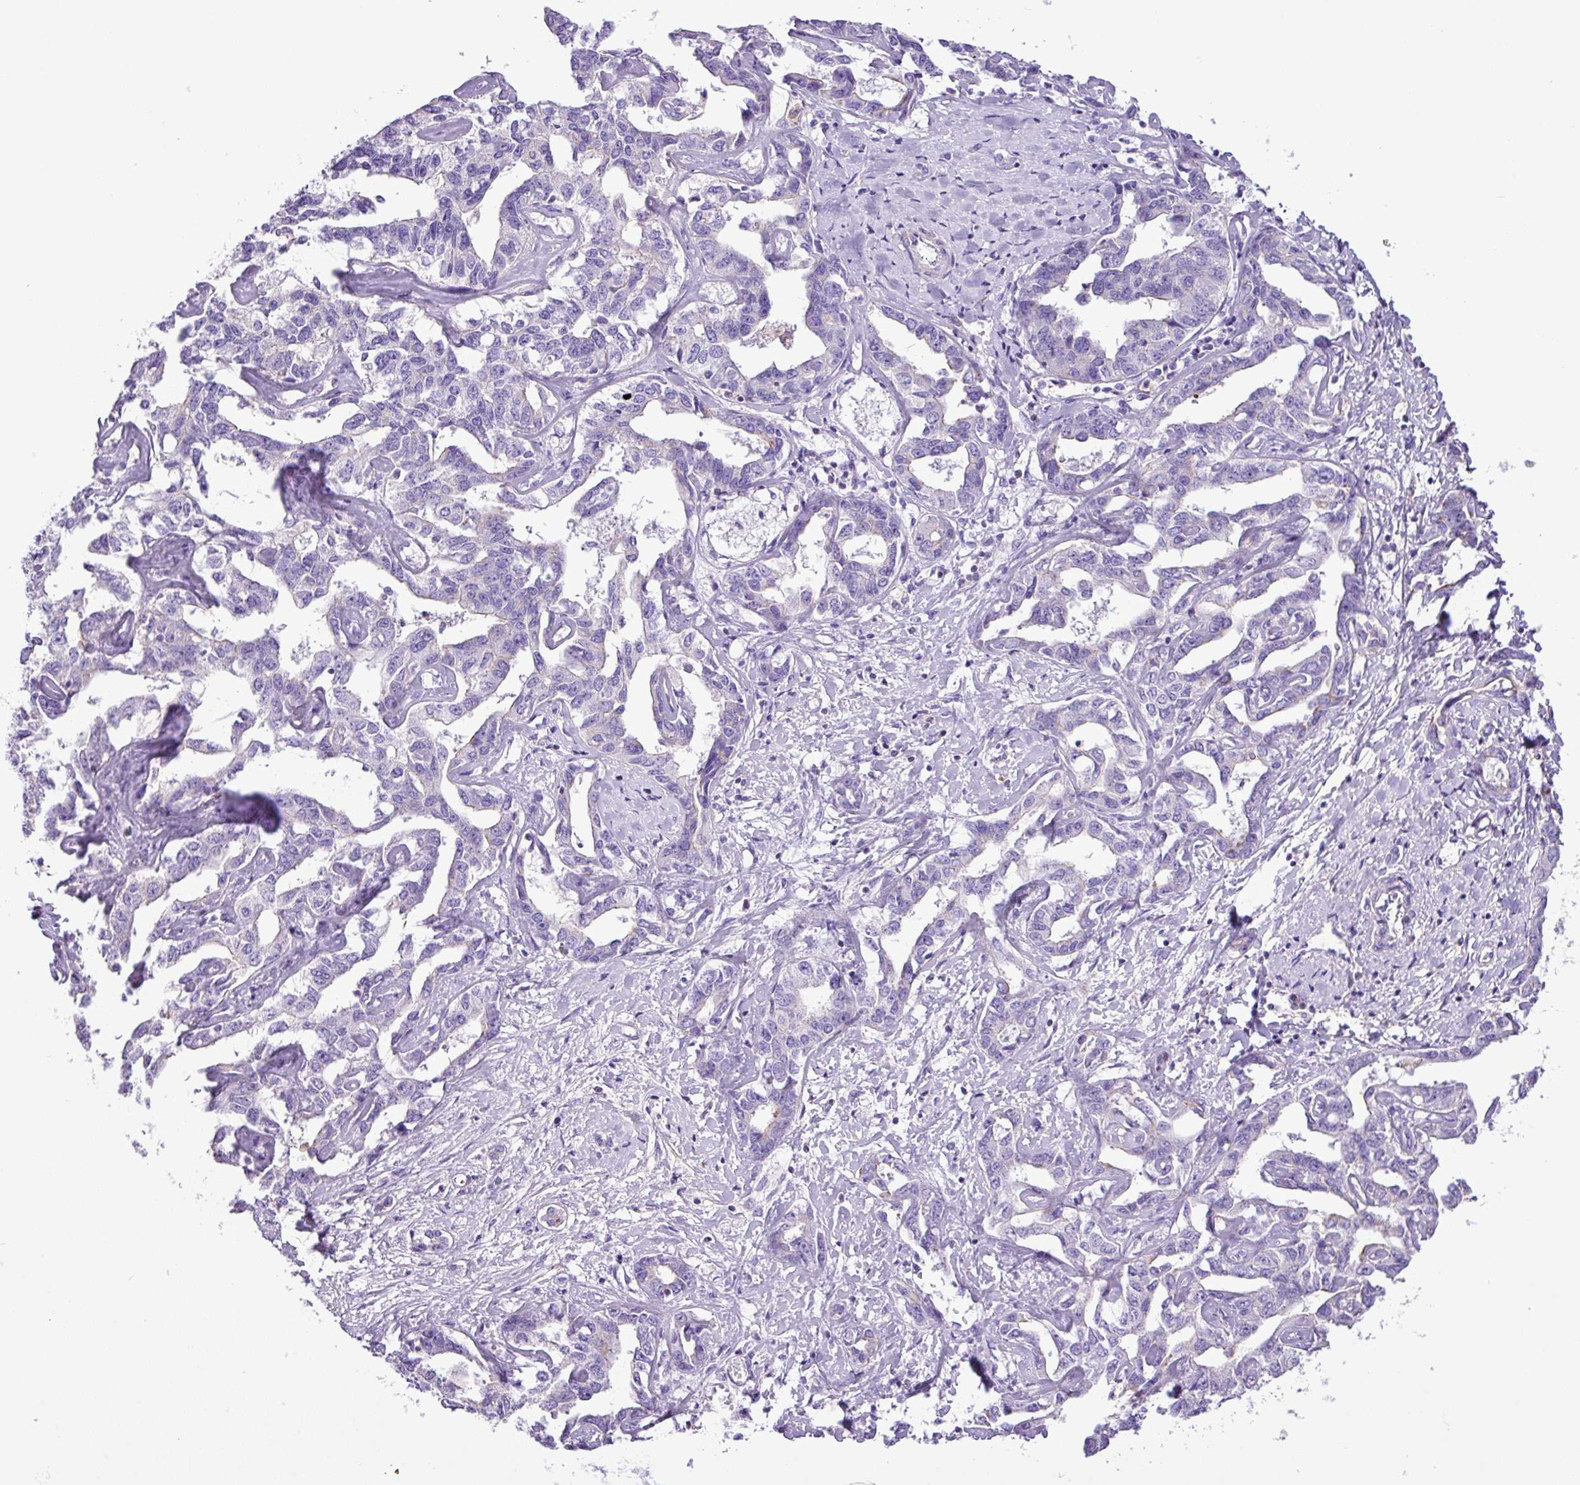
{"staining": {"intensity": "negative", "quantity": "none", "location": "none"}, "tissue": "liver cancer", "cell_type": "Tumor cells", "image_type": "cancer", "snomed": [{"axis": "morphology", "description": "Cholangiocarcinoma"}, {"axis": "topography", "description": "Liver"}], "caption": "There is no significant positivity in tumor cells of cholangiocarcinoma (liver).", "gene": "ZNF334", "patient": {"sex": "male", "age": 59}}